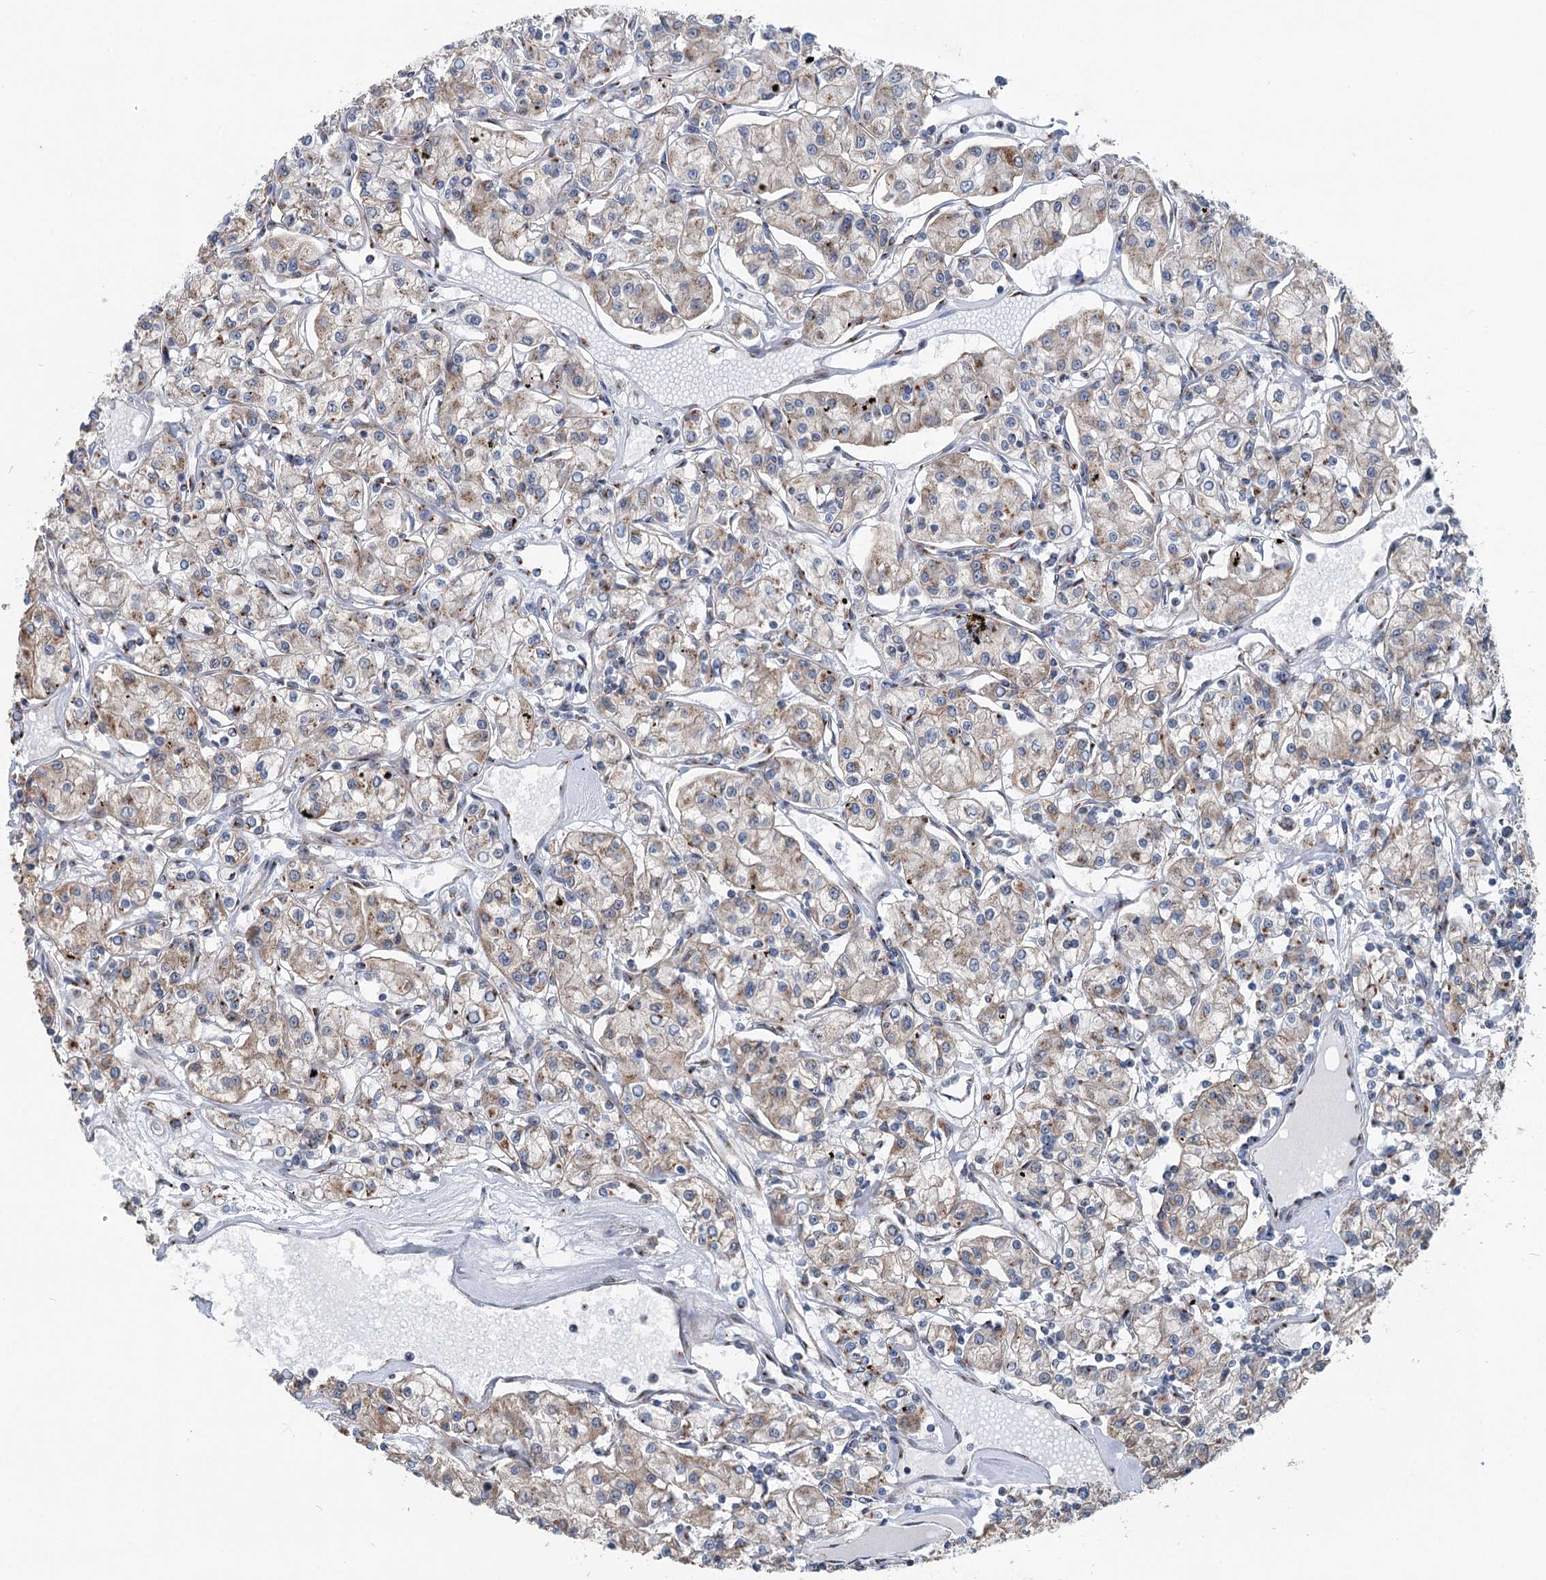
{"staining": {"intensity": "weak", "quantity": ">75%", "location": "cytoplasmic/membranous"}, "tissue": "renal cancer", "cell_type": "Tumor cells", "image_type": "cancer", "snomed": [{"axis": "morphology", "description": "Adenocarcinoma, NOS"}, {"axis": "topography", "description": "Kidney"}], "caption": "High-power microscopy captured an immunohistochemistry (IHC) histopathology image of renal adenocarcinoma, revealing weak cytoplasmic/membranous positivity in approximately >75% of tumor cells.", "gene": "ITIH5", "patient": {"sex": "female", "age": 59}}